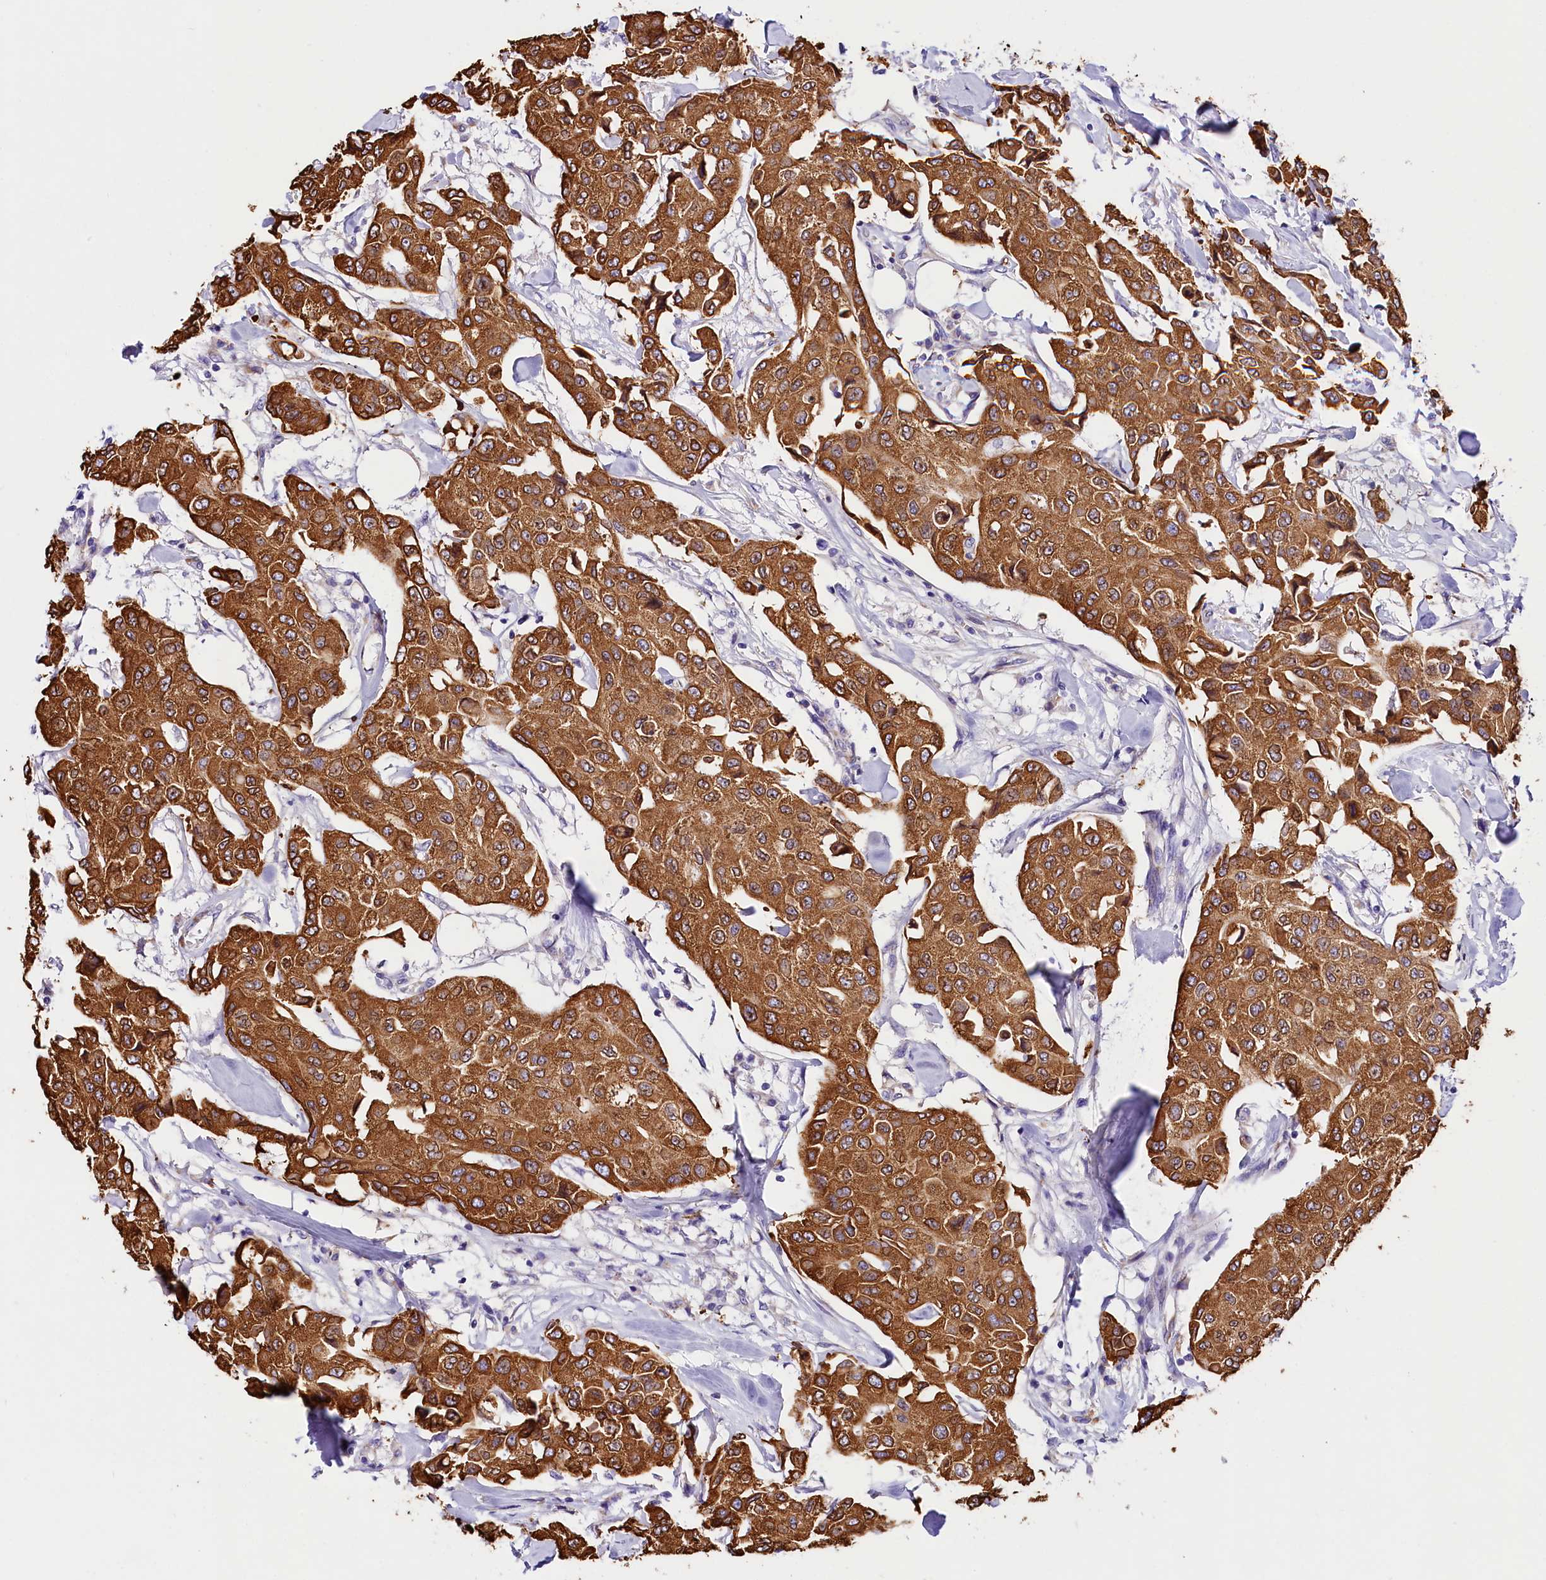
{"staining": {"intensity": "moderate", "quantity": ">75%", "location": "cytoplasmic/membranous"}, "tissue": "breast cancer", "cell_type": "Tumor cells", "image_type": "cancer", "snomed": [{"axis": "morphology", "description": "Duct carcinoma"}, {"axis": "topography", "description": "Breast"}], "caption": "There is medium levels of moderate cytoplasmic/membranous positivity in tumor cells of breast infiltrating ductal carcinoma, as demonstrated by immunohistochemical staining (brown color).", "gene": "ITGA1", "patient": {"sex": "female", "age": 80}}